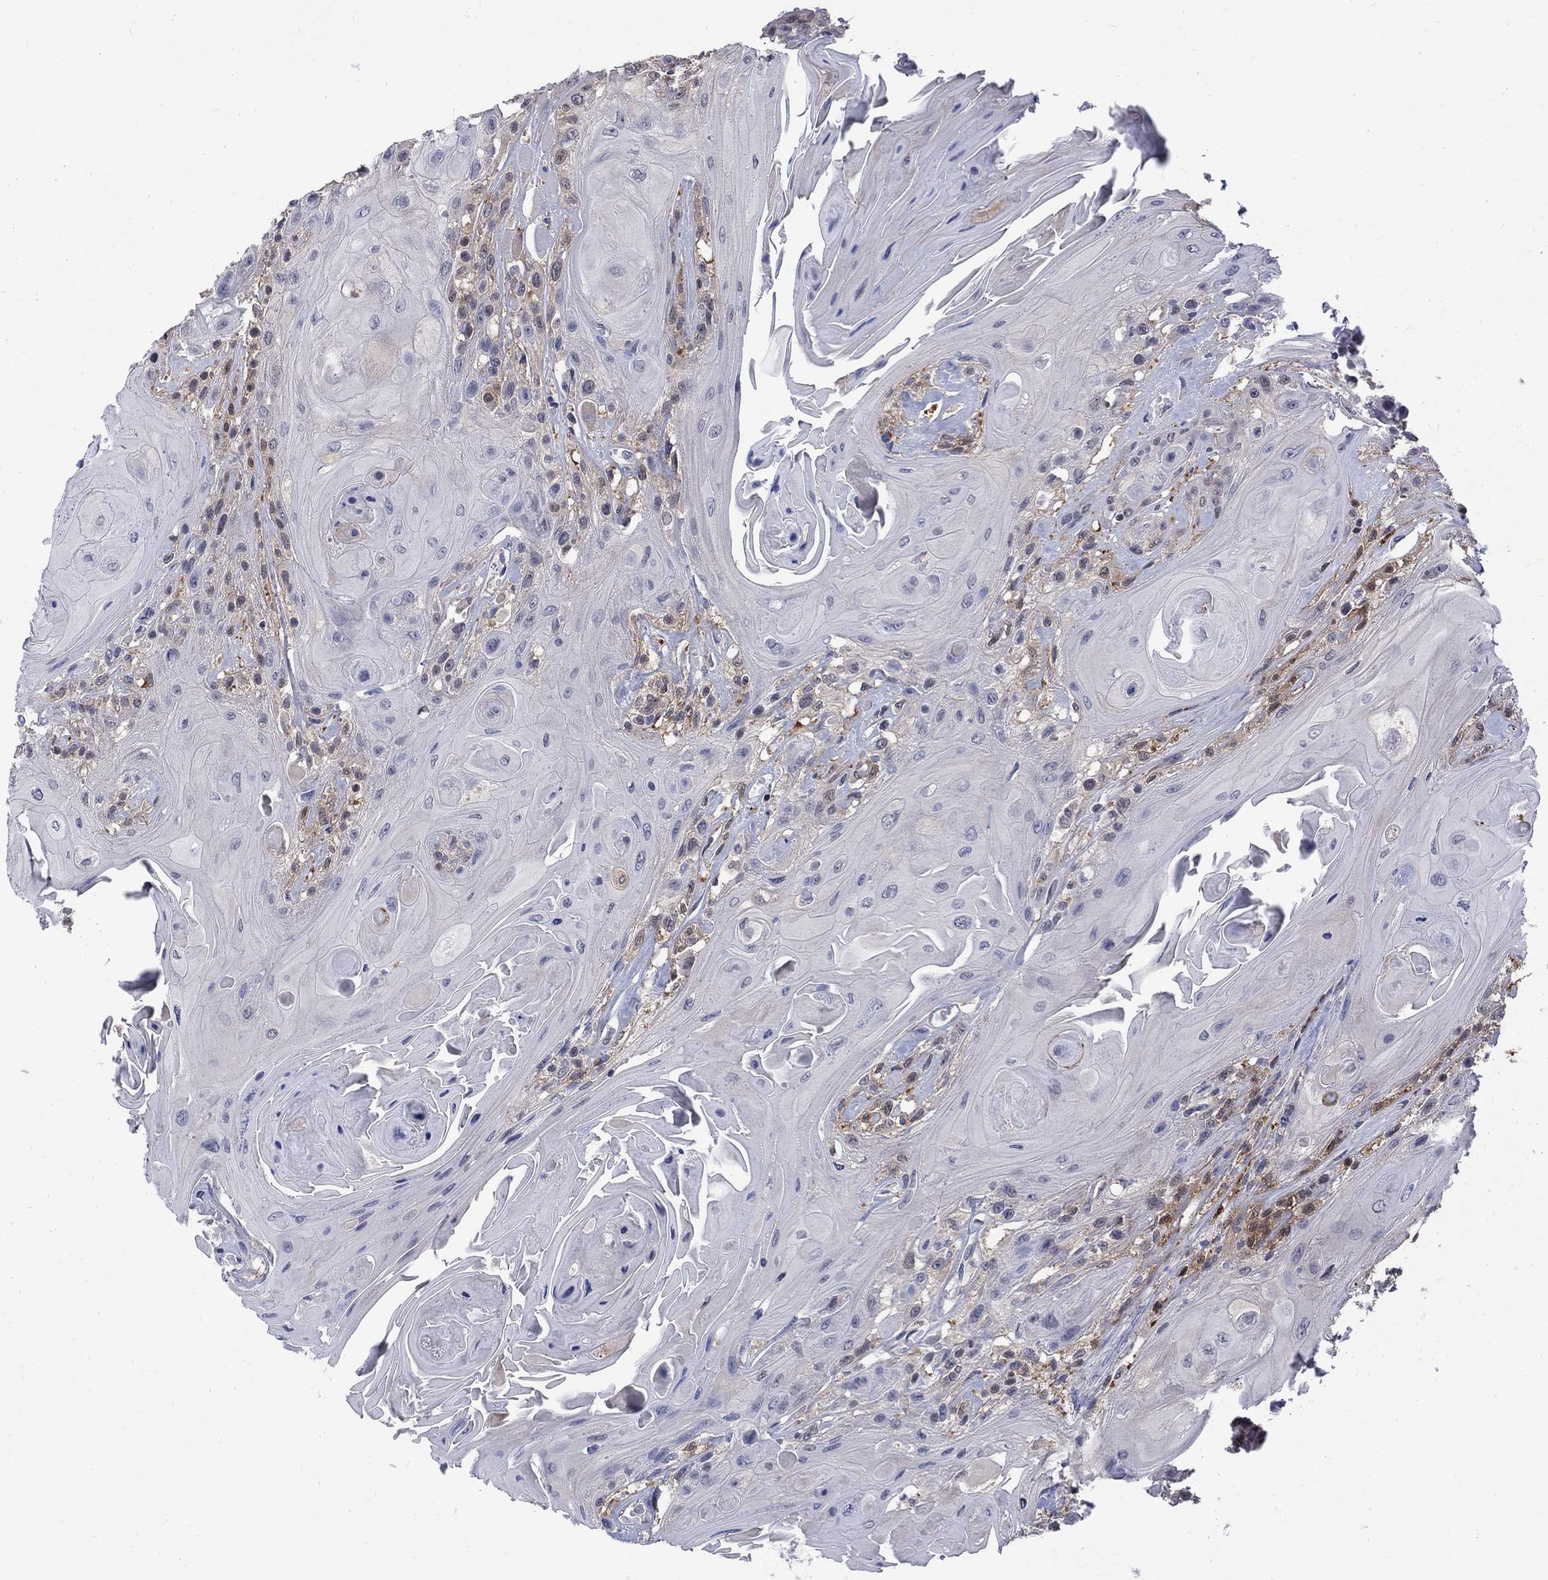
{"staining": {"intensity": "negative", "quantity": "none", "location": "none"}, "tissue": "head and neck cancer", "cell_type": "Tumor cells", "image_type": "cancer", "snomed": [{"axis": "morphology", "description": "Squamous cell carcinoma, NOS"}, {"axis": "topography", "description": "Head-Neck"}], "caption": "This is an IHC image of squamous cell carcinoma (head and neck). There is no positivity in tumor cells.", "gene": "HKDC1", "patient": {"sex": "female", "age": 59}}